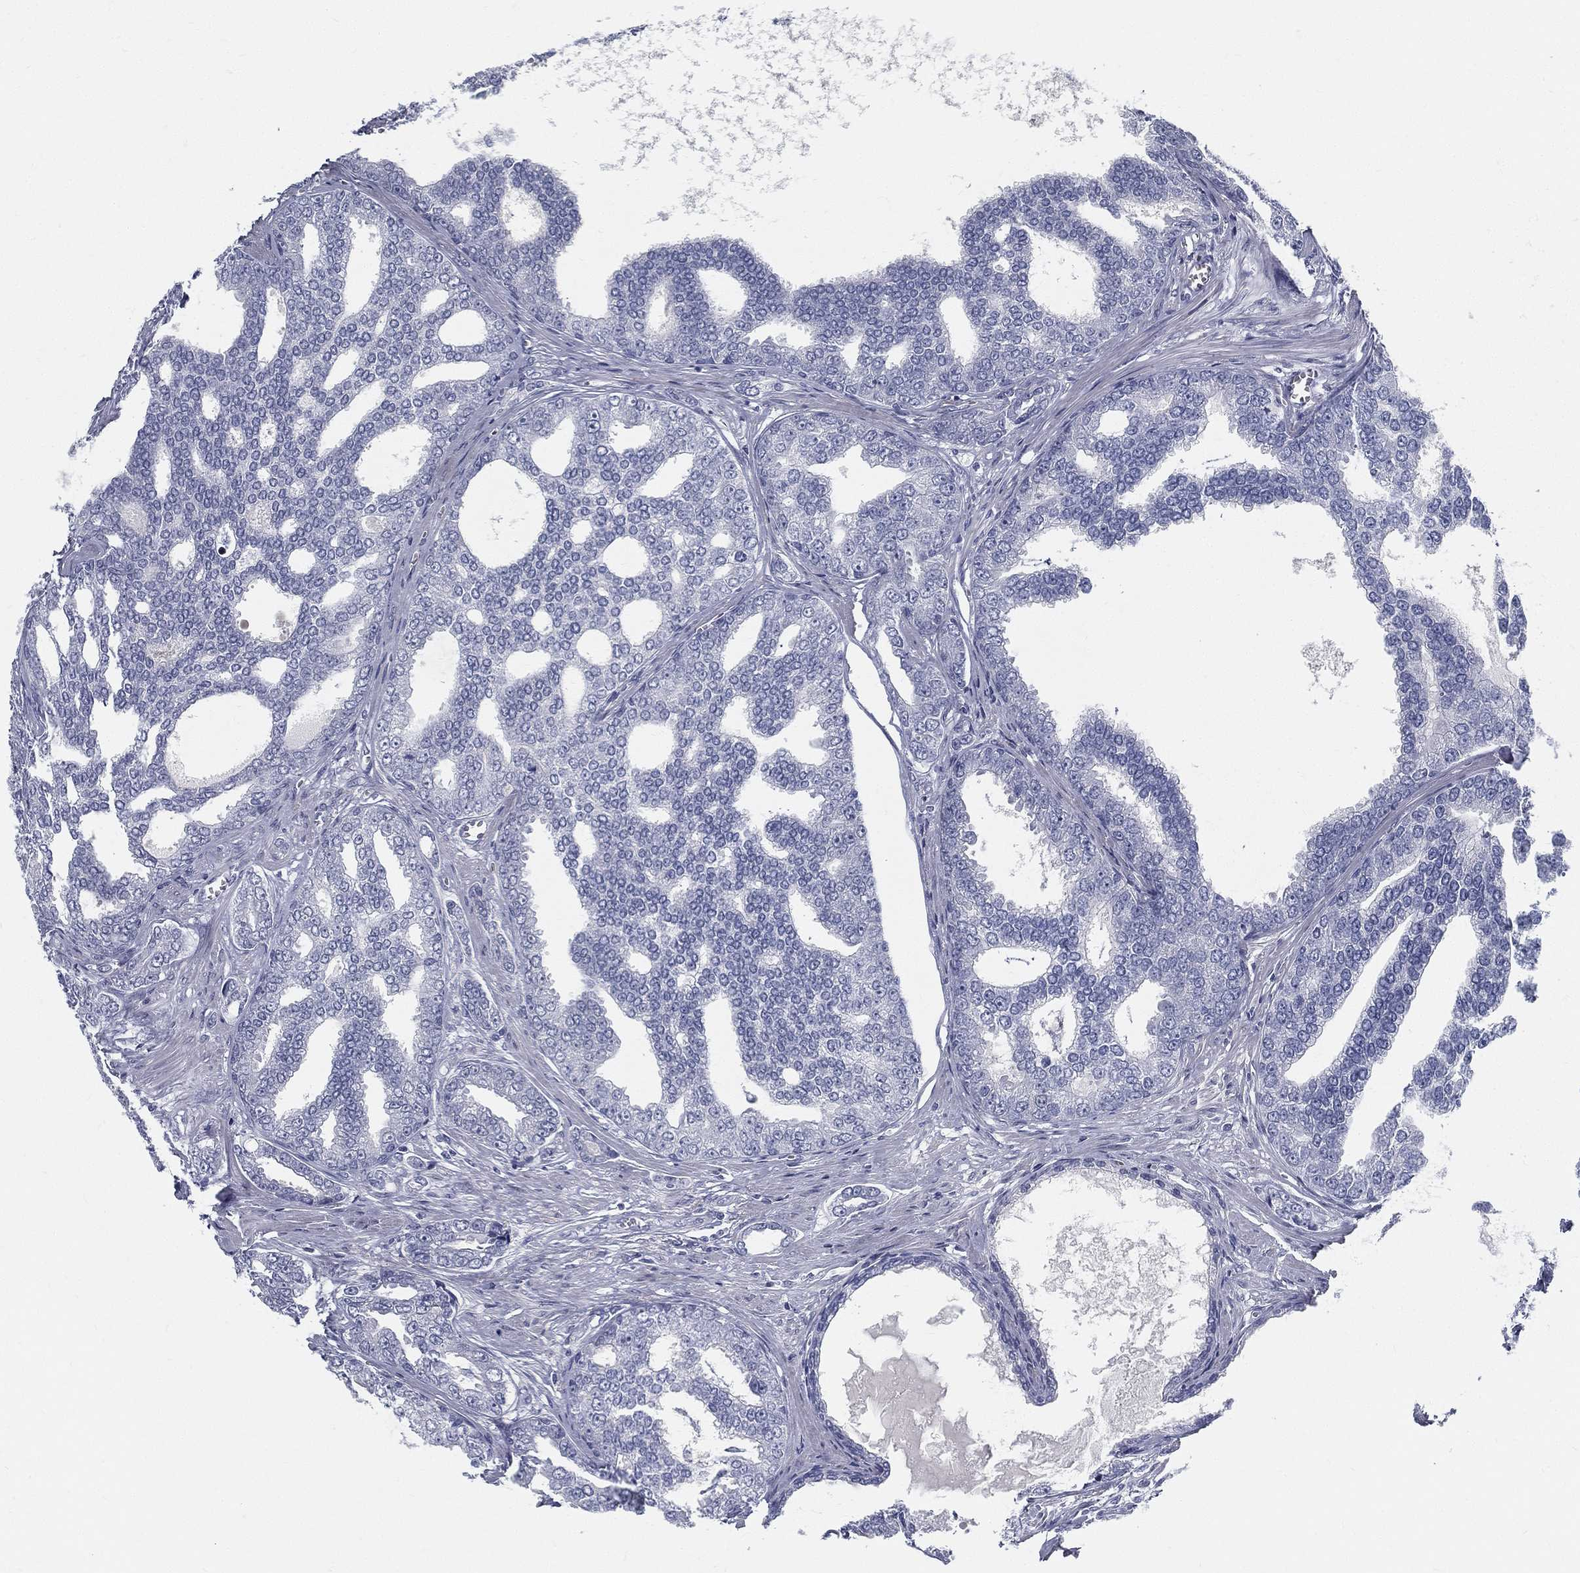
{"staining": {"intensity": "negative", "quantity": "none", "location": "none"}, "tissue": "prostate cancer", "cell_type": "Tumor cells", "image_type": "cancer", "snomed": [{"axis": "morphology", "description": "Adenocarcinoma, NOS"}, {"axis": "topography", "description": "Prostate"}], "caption": "This image is of prostate cancer (adenocarcinoma) stained with immunohistochemistry to label a protein in brown with the nuclei are counter-stained blue. There is no expression in tumor cells. The staining is performed using DAB brown chromogen with nuclei counter-stained in using hematoxylin.", "gene": "SPPL2C", "patient": {"sex": "male", "age": 67}}